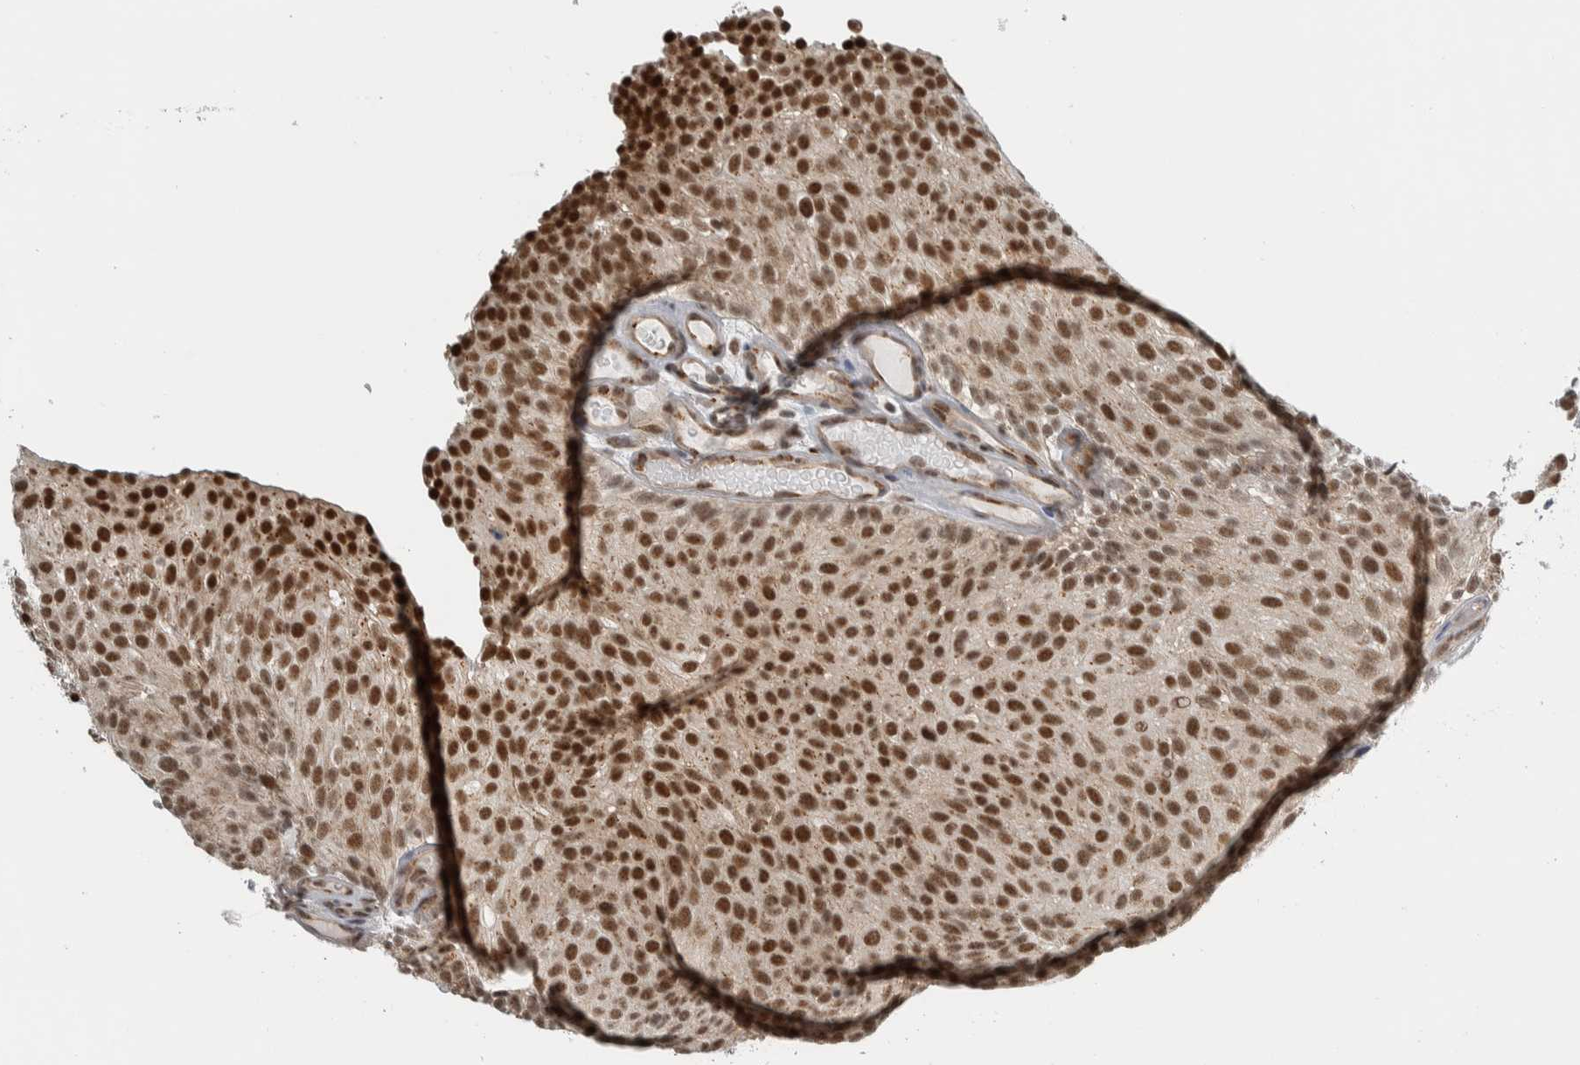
{"staining": {"intensity": "strong", "quantity": ">75%", "location": "nuclear"}, "tissue": "urothelial cancer", "cell_type": "Tumor cells", "image_type": "cancer", "snomed": [{"axis": "morphology", "description": "Urothelial carcinoma, Low grade"}, {"axis": "topography", "description": "Urinary bladder"}], "caption": "About >75% of tumor cells in urothelial cancer show strong nuclear protein expression as visualized by brown immunohistochemical staining.", "gene": "ZMYND8", "patient": {"sex": "male", "age": 78}}